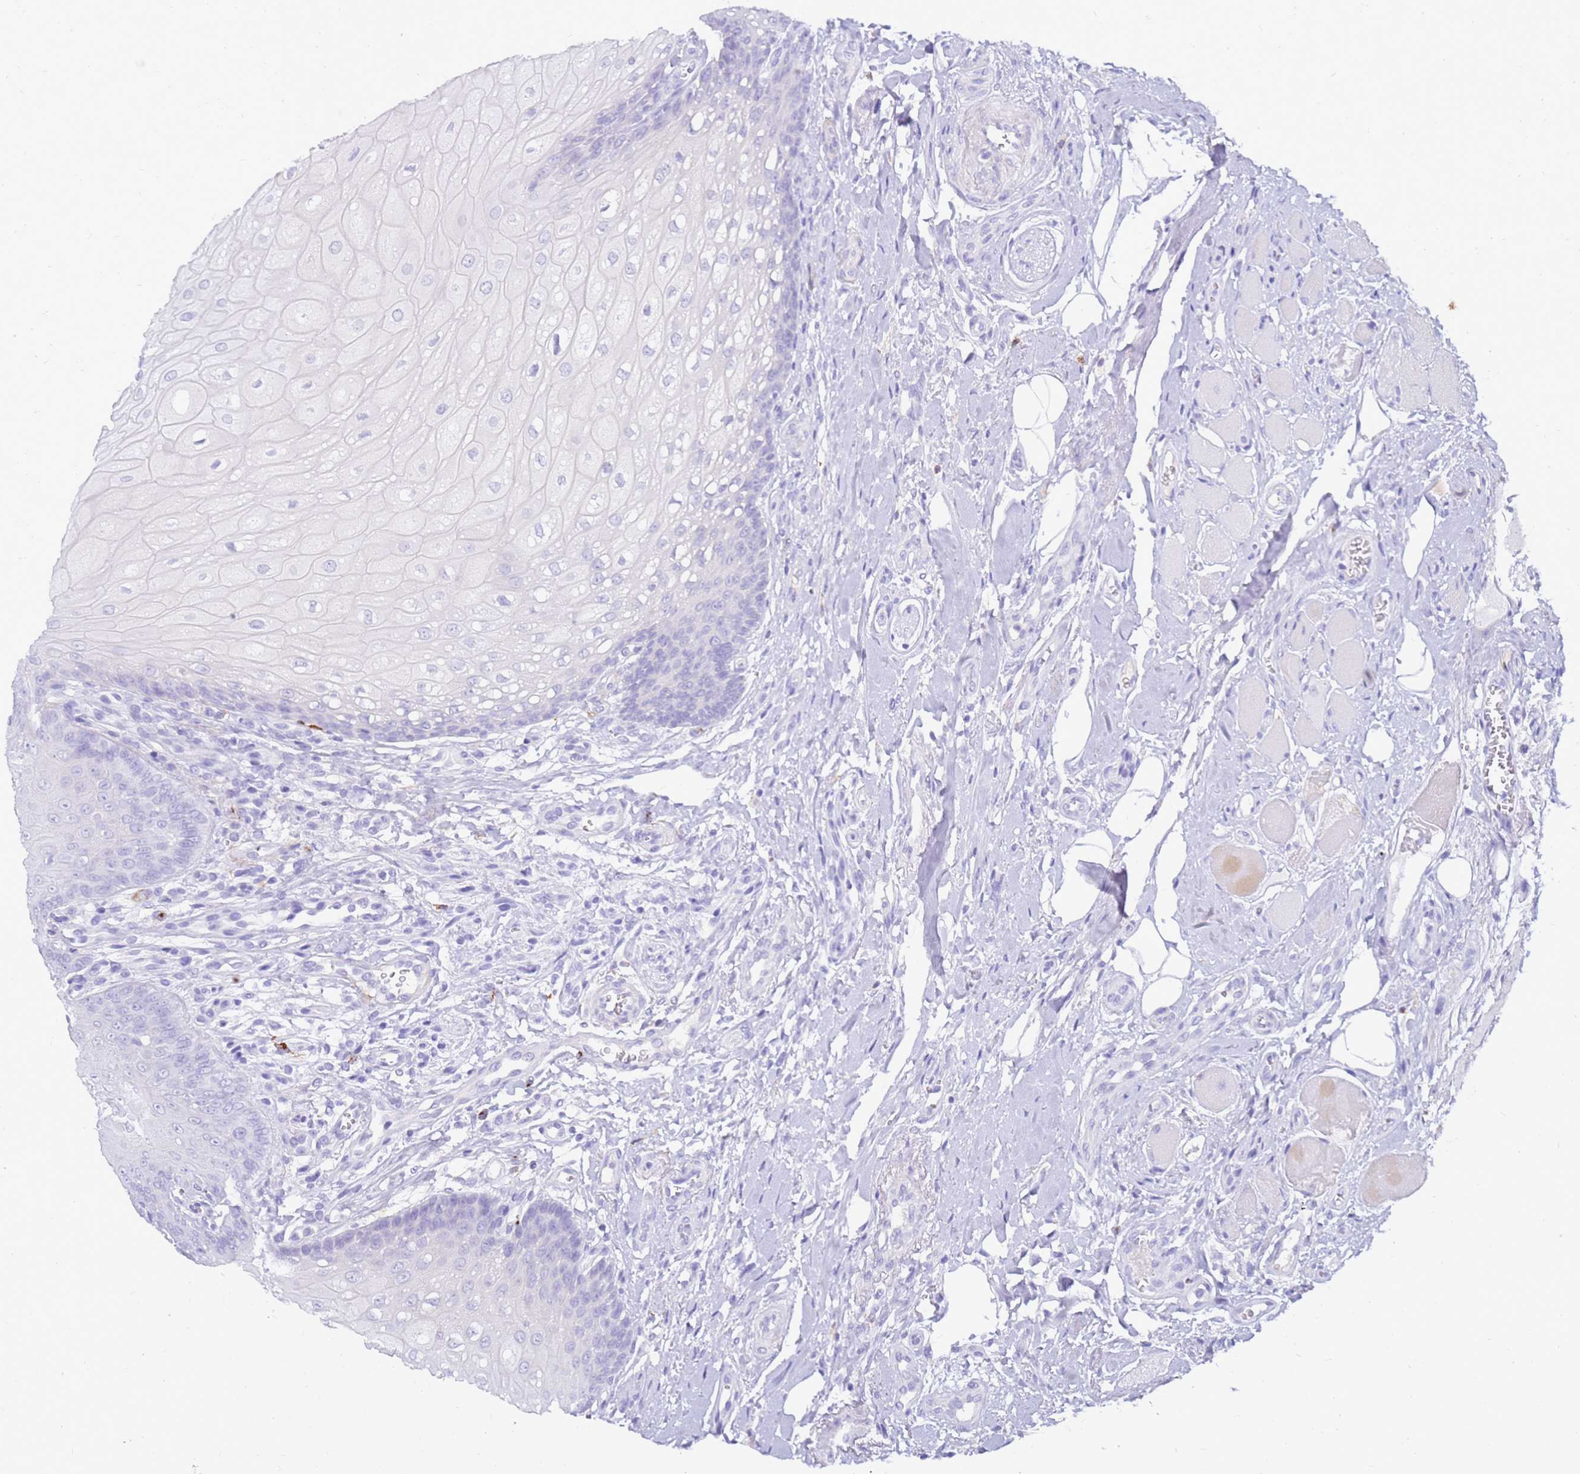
{"staining": {"intensity": "negative", "quantity": "none", "location": "none"}, "tissue": "oral mucosa", "cell_type": "Squamous epithelial cells", "image_type": "normal", "snomed": [{"axis": "morphology", "description": "Normal tissue, NOS"}, {"axis": "morphology", "description": "Squamous cell carcinoma, NOS"}, {"axis": "topography", "description": "Oral tissue"}, {"axis": "topography", "description": "Tounge, NOS"}, {"axis": "topography", "description": "Head-Neck"}], "caption": "IHC photomicrograph of benign human oral mucosa stained for a protein (brown), which reveals no staining in squamous epithelial cells.", "gene": "EVPLL", "patient": {"sex": "male", "age": 79}}